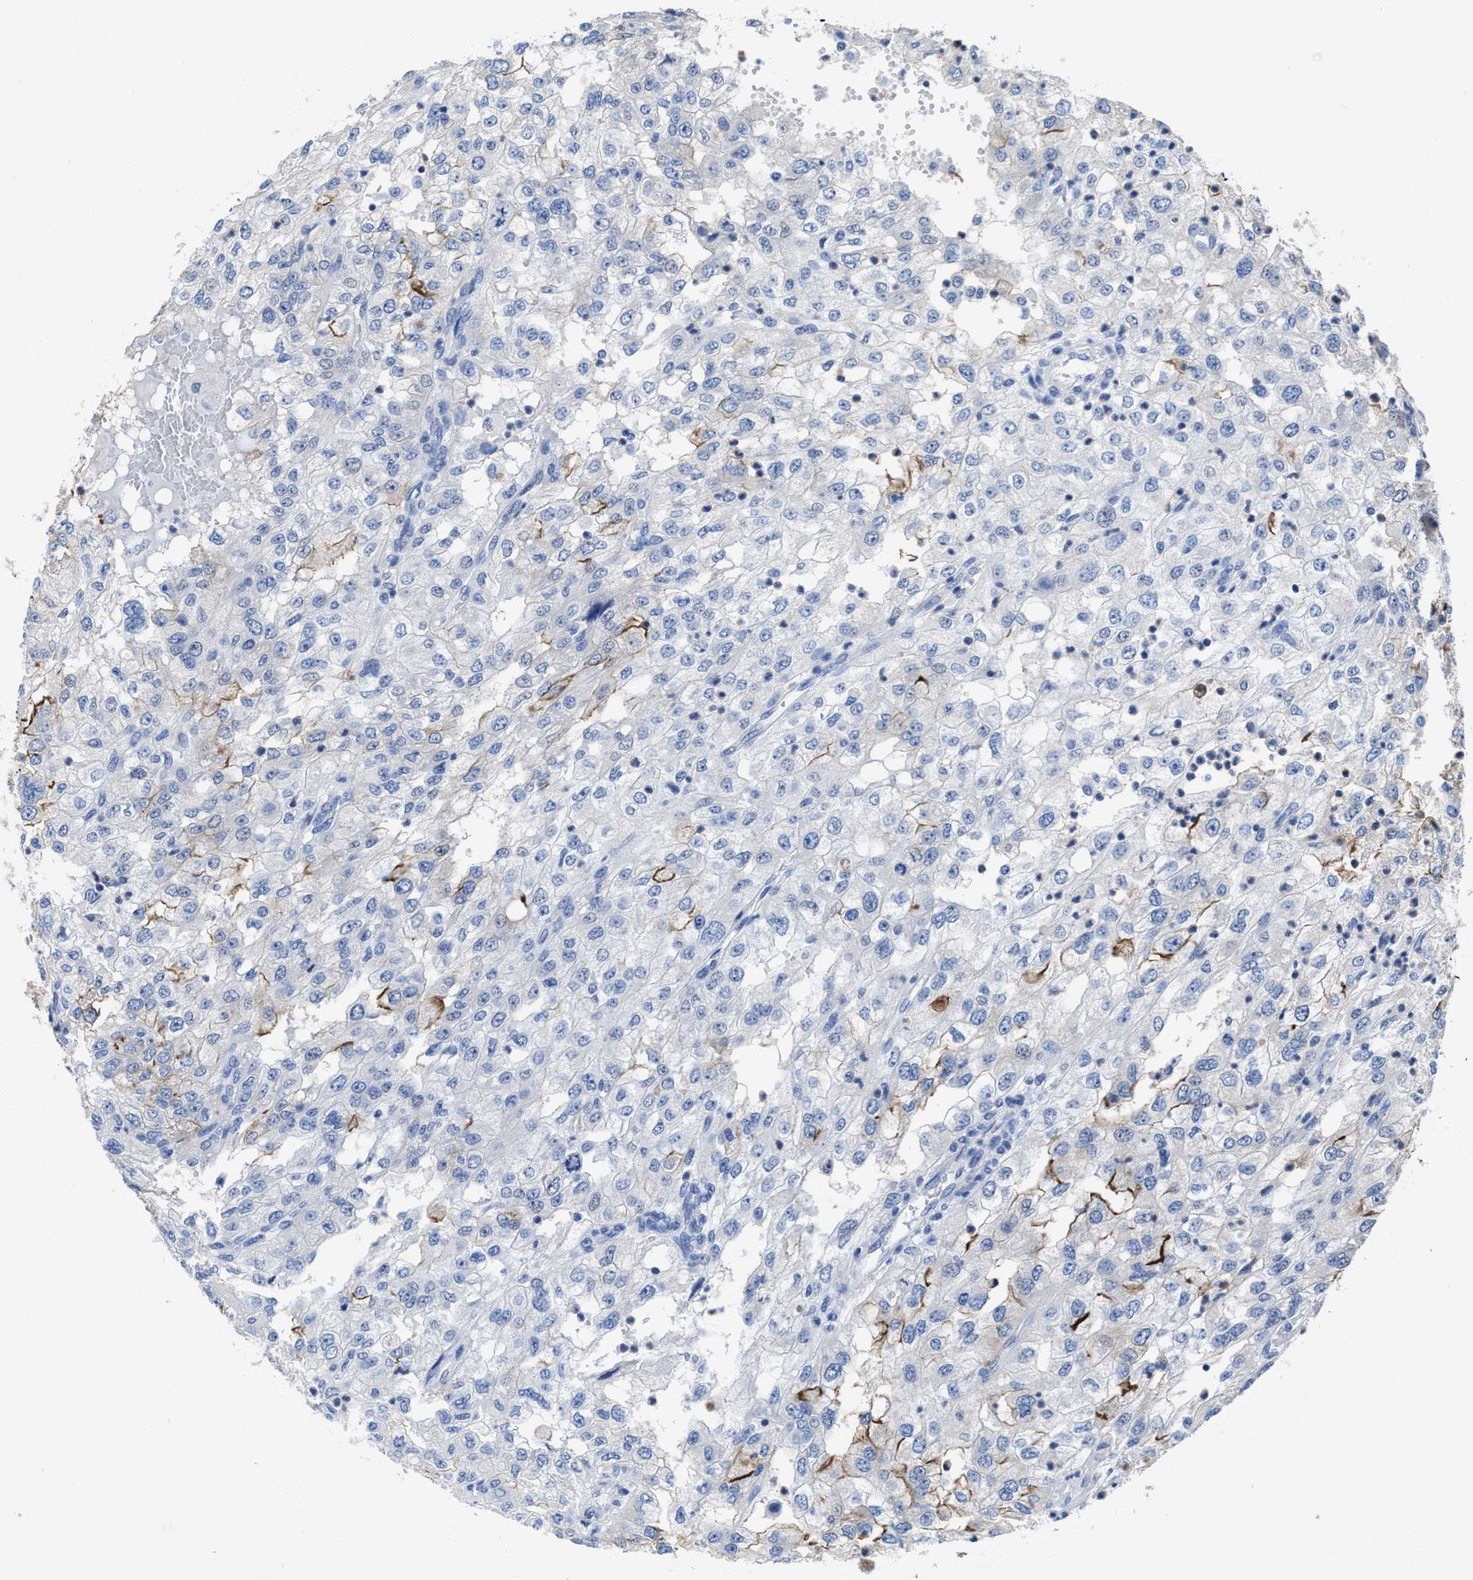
{"staining": {"intensity": "negative", "quantity": "none", "location": "none"}, "tissue": "renal cancer", "cell_type": "Tumor cells", "image_type": "cancer", "snomed": [{"axis": "morphology", "description": "Adenocarcinoma, NOS"}, {"axis": "topography", "description": "Kidney"}], "caption": "Immunohistochemistry (IHC) of human renal cancer reveals no staining in tumor cells. (Stains: DAB IHC with hematoxylin counter stain, Microscopy: brightfield microscopy at high magnification).", "gene": "HOOK1", "patient": {"sex": "female", "age": 54}}